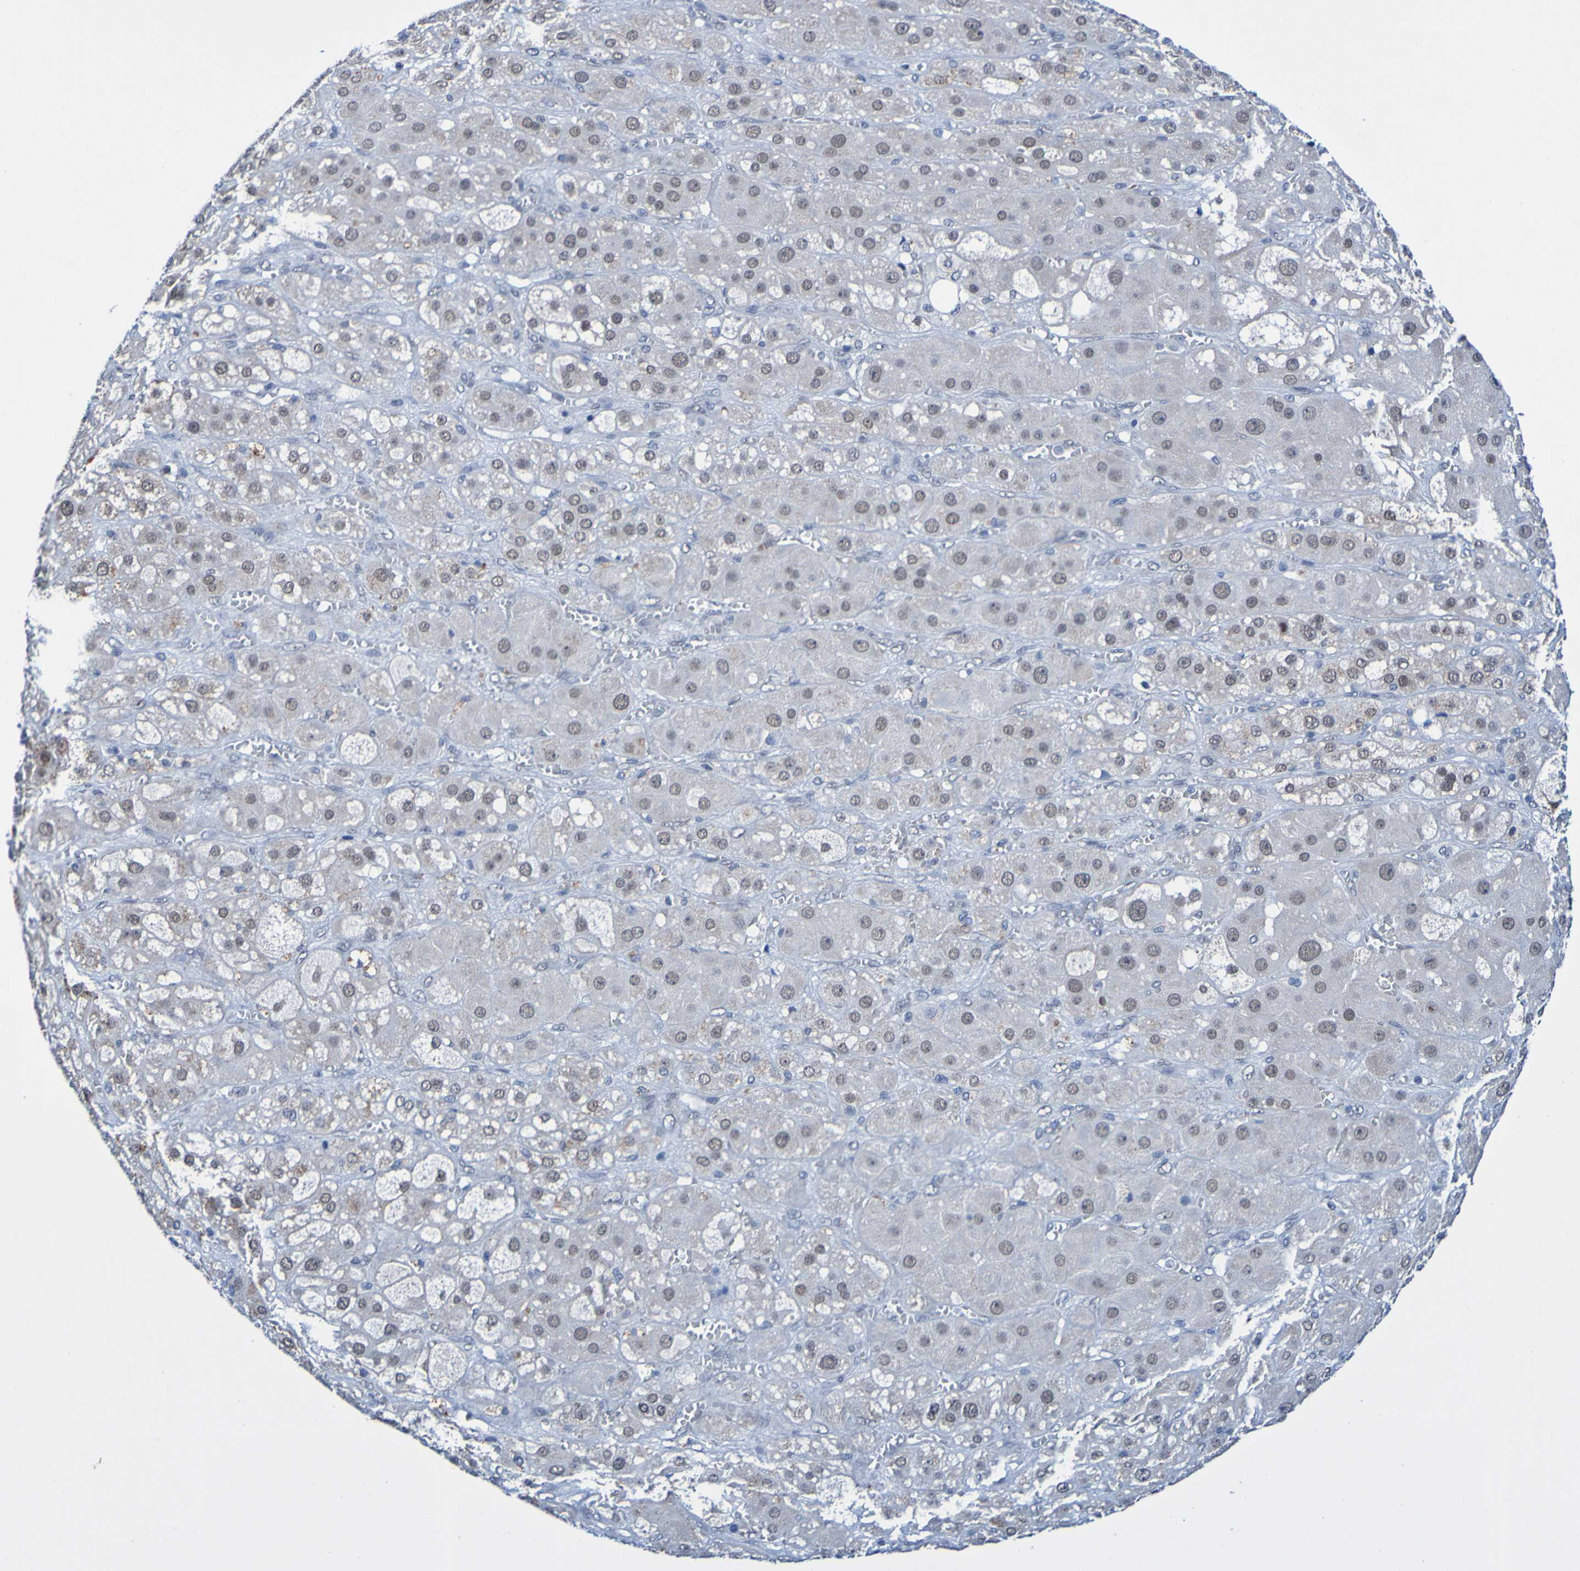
{"staining": {"intensity": "strong", "quantity": "<25%", "location": "nuclear"}, "tissue": "adrenal gland", "cell_type": "Glandular cells", "image_type": "normal", "snomed": [{"axis": "morphology", "description": "Normal tissue, NOS"}, {"axis": "topography", "description": "Adrenal gland"}], "caption": "Protein positivity by immunohistochemistry (IHC) reveals strong nuclear staining in about <25% of glandular cells in normal adrenal gland. (DAB IHC, brown staining for protein, blue staining for nuclei).", "gene": "PCGF1", "patient": {"sex": "female", "age": 47}}